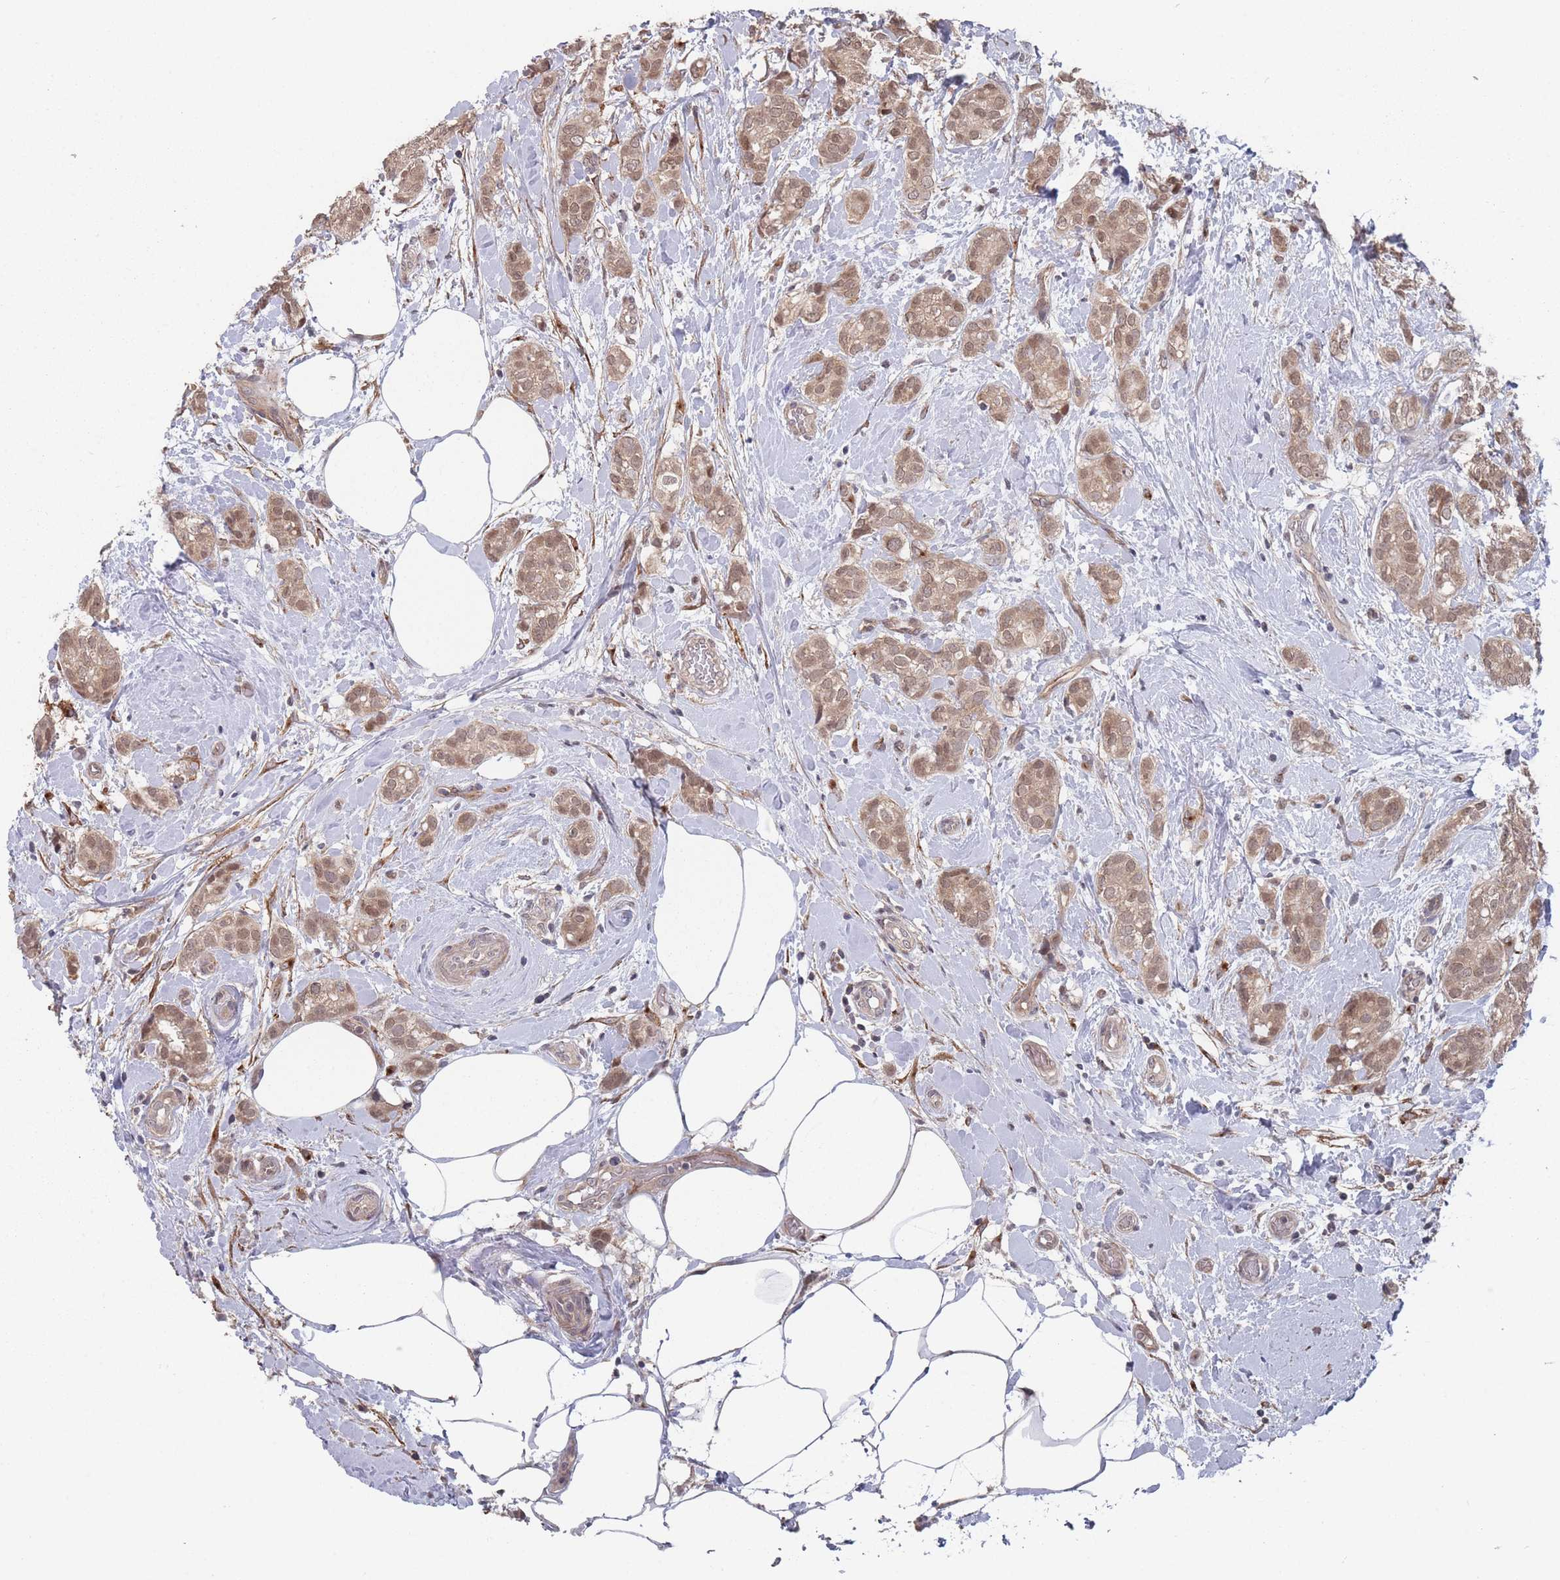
{"staining": {"intensity": "moderate", "quantity": ">75%", "location": "cytoplasmic/membranous,nuclear"}, "tissue": "breast cancer", "cell_type": "Tumor cells", "image_type": "cancer", "snomed": [{"axis": "morphology", "description": "Duct carcinoma"}, {"axis": "topography", "description": "Breast"}], "caption": "Moderate cytoplasmic/membranous and nuclear positivity is present in approximately >75% of tumor cells in breast cancer (infiltrating ductal carcinoma).", "gene": "CNTRL", "patient": {"sex": "female", "age": 73}}